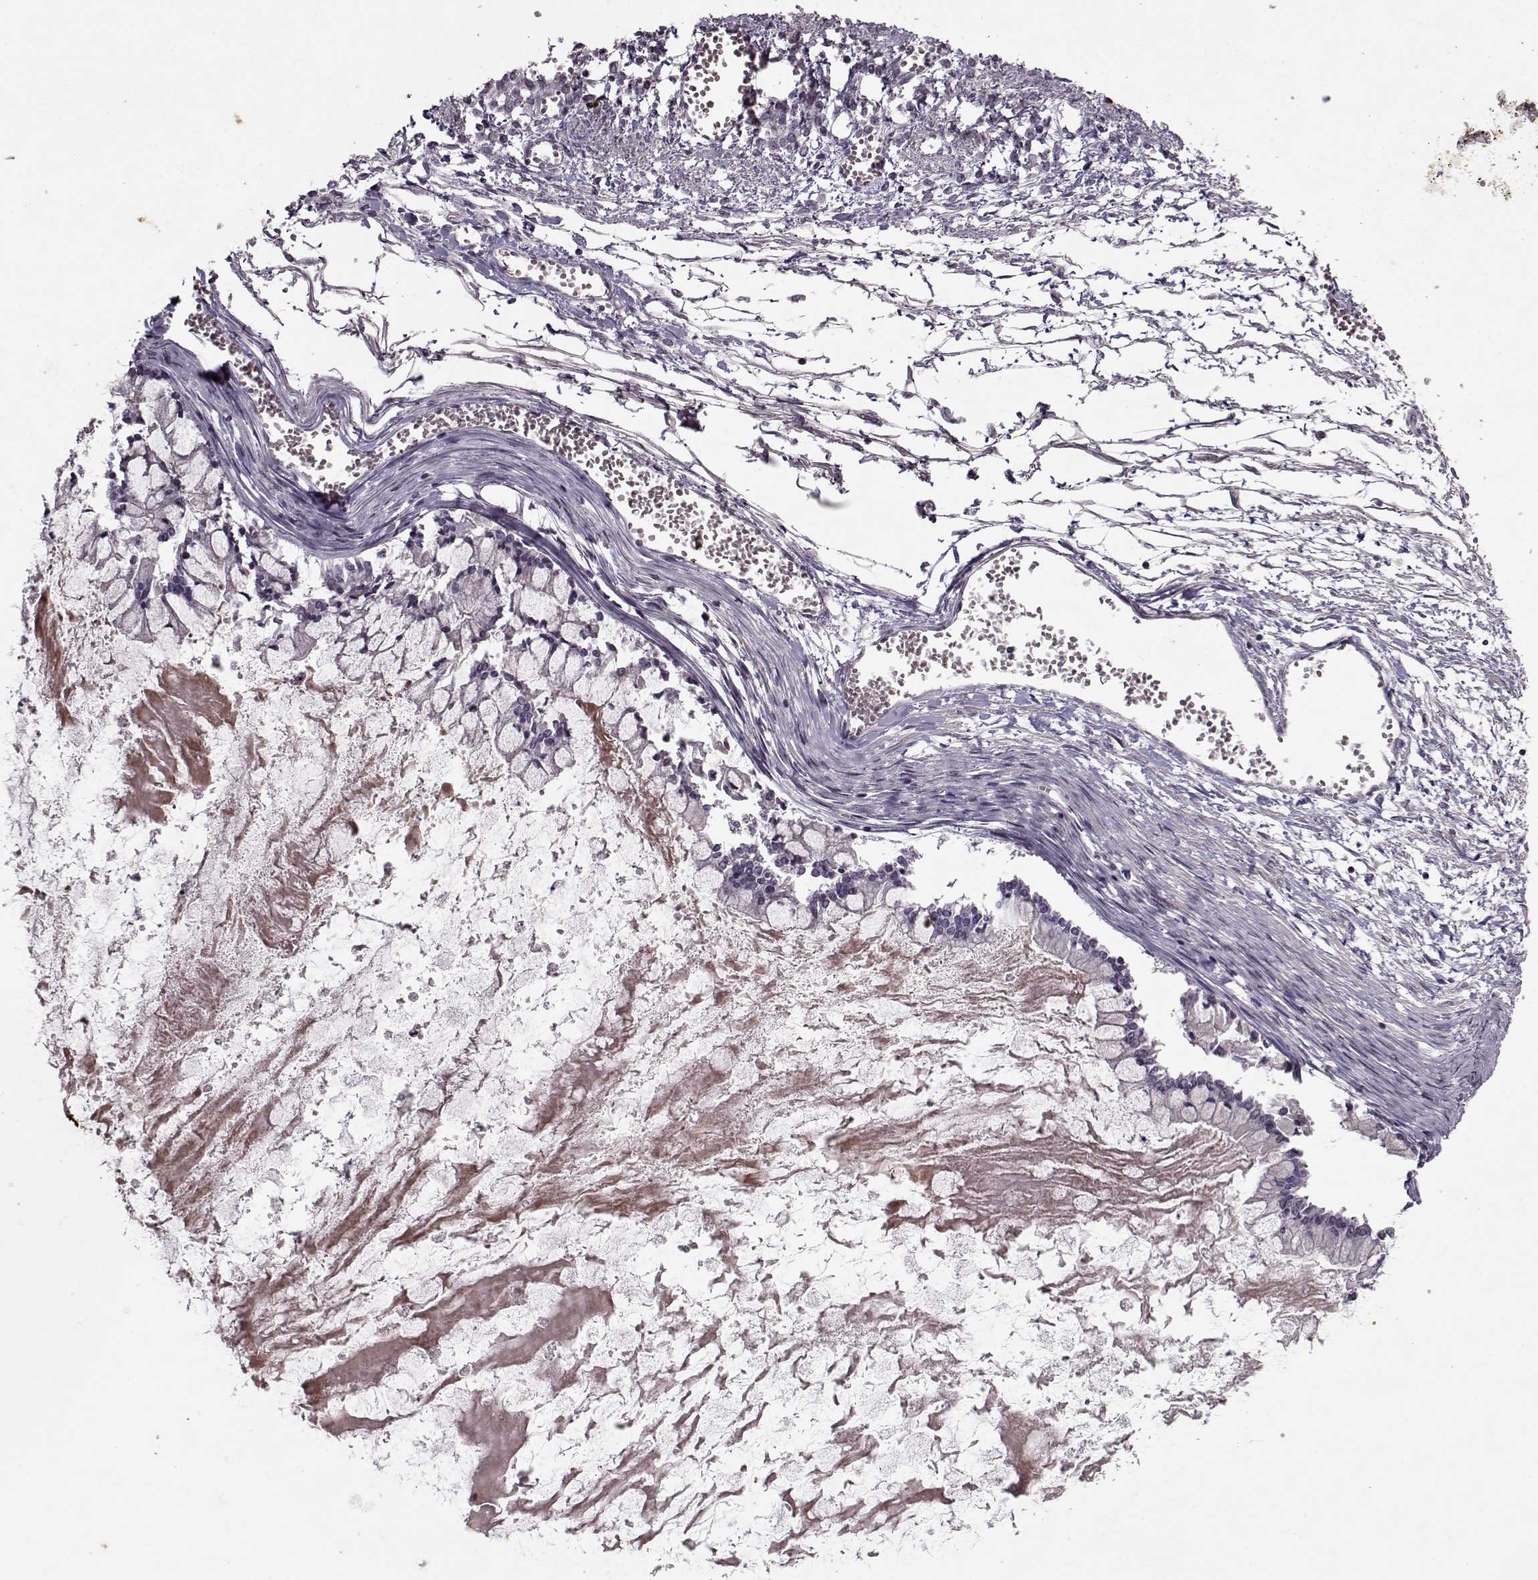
{"staining": {"intensity": "negative", "quantity": "none", "location": "none"}, "tissue": "ovarian cancer", "cell_type": "Tumor cells", "image_type": "cancer", "snomed": [{"axis": "morphology", "description": "Cystadenocarcinoma, mucinous, NOS"}, {"axis": "topography", "description": "Ovary"}], "caption": "The photomicrograph displays no significant staining in tumor cells of ovarian cancer (mucinous cystadenocarcinoma). (IHC, brightfield microscopy, high magnification).", "gene": "KRT9", "patient": {"sex": "female", "age": 67}}